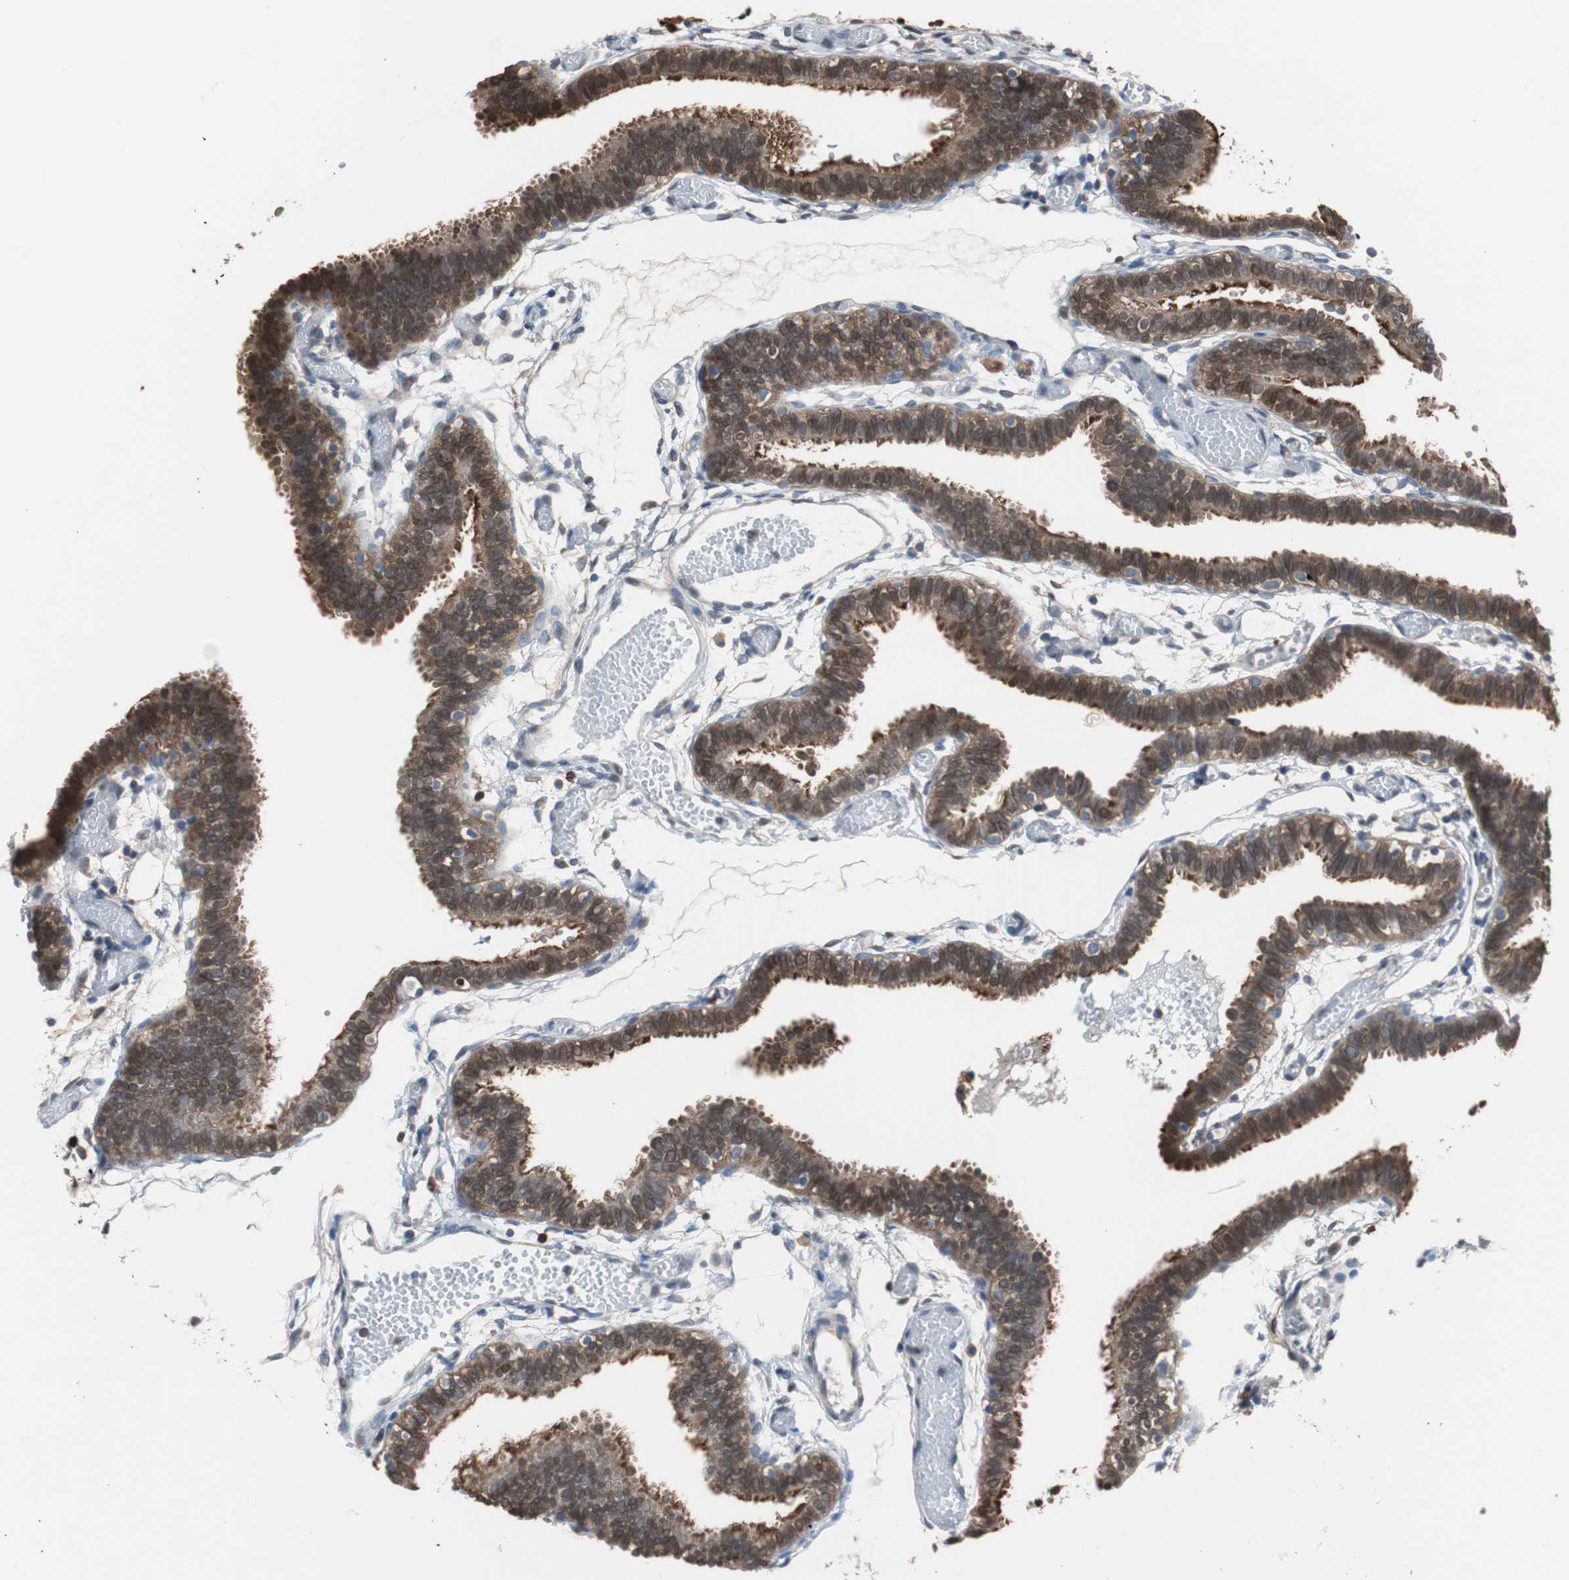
{"staining": {"intensity": "strong", "quantity": ">75%", "location": "cytoplasmic/membranous,nuclear"}, "tissue": "fallopian tube", "cell_type": "Glandular cells", "image_type": "normal", "snomed": [{"axis": "morphology", "description": "Normal tissue, NOS"}, {"axis": "topography", "description": "Fallopian tube"}], "caption": "This histopathology image exhibits immunohistochemistry staining of benign fallopian tube, with high strong cytoplasmic/membranous,nuclear expression in about >75% of glandular cells.", "gene": "ANXA4", "patient": {"sex": "female", "age": 29}}